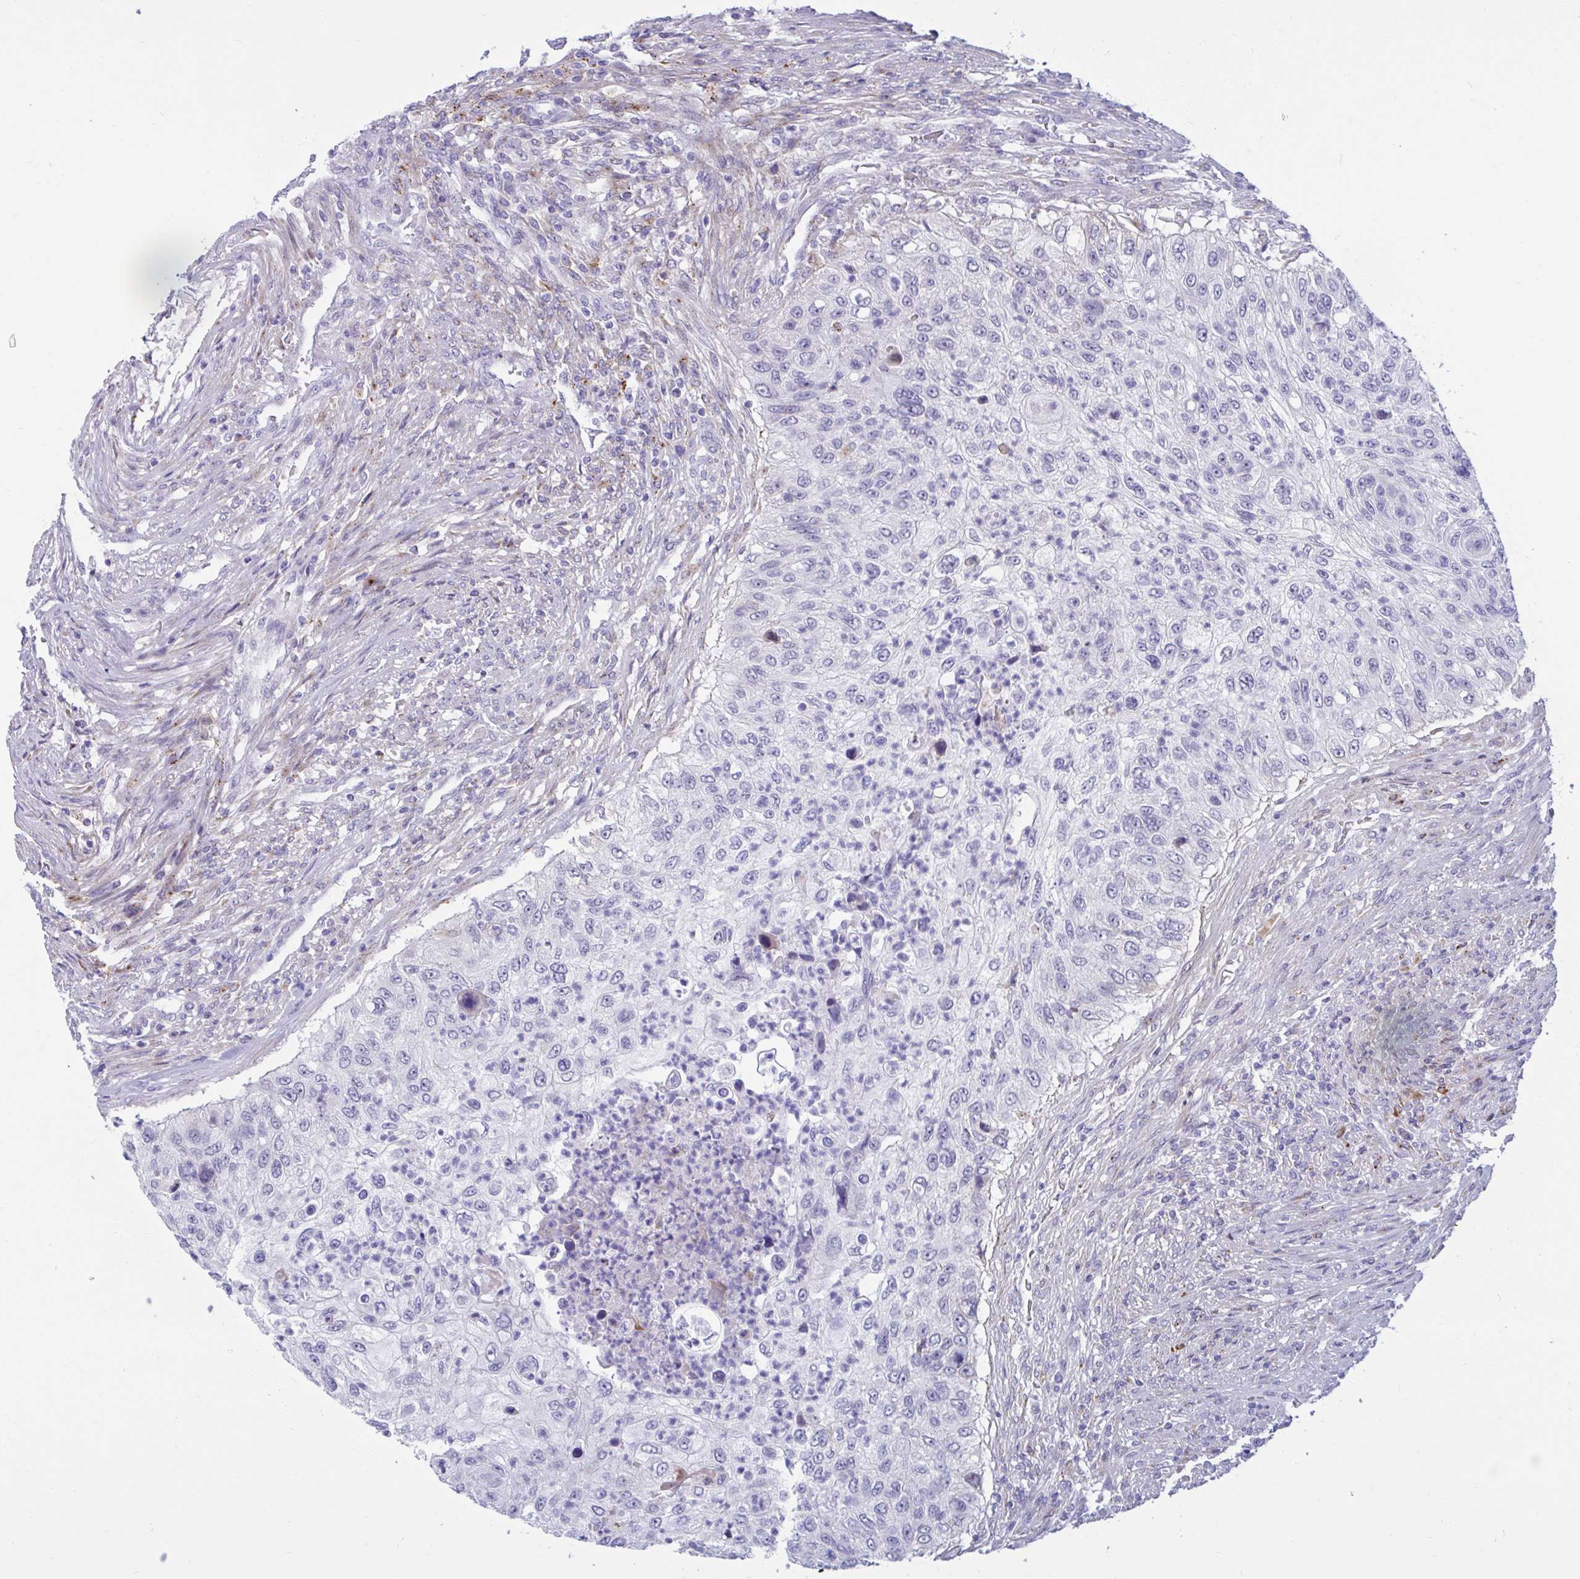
{"staining": {"intensity": "negative", "quantity": "none", "location": "none"}, "tissue": "urothelial cancer", "cell_type": "Tumor cells", "image_type": "cancer", "snomed": [{"axis": "morphology", "description": "Urothelial carcinoma, High grade"}, {"axis": "topography", "description": "Urinary bladder"}], "caption": "This photomicrograph is of high-grade urothelial carcinoma stained with immunohistochemistry to label a protein in brown with the nuclei are counter-stained blue. There is no positivity in tumor cells. Brightfield microscopy of immunohistochemistry stained with DAB (3,3'-diaminobenzidine) (brown) and hematoxylin (blue), captured at high magnification.", "gene": "FAM219B", "patient": {"sex": "female", "age": 60}}